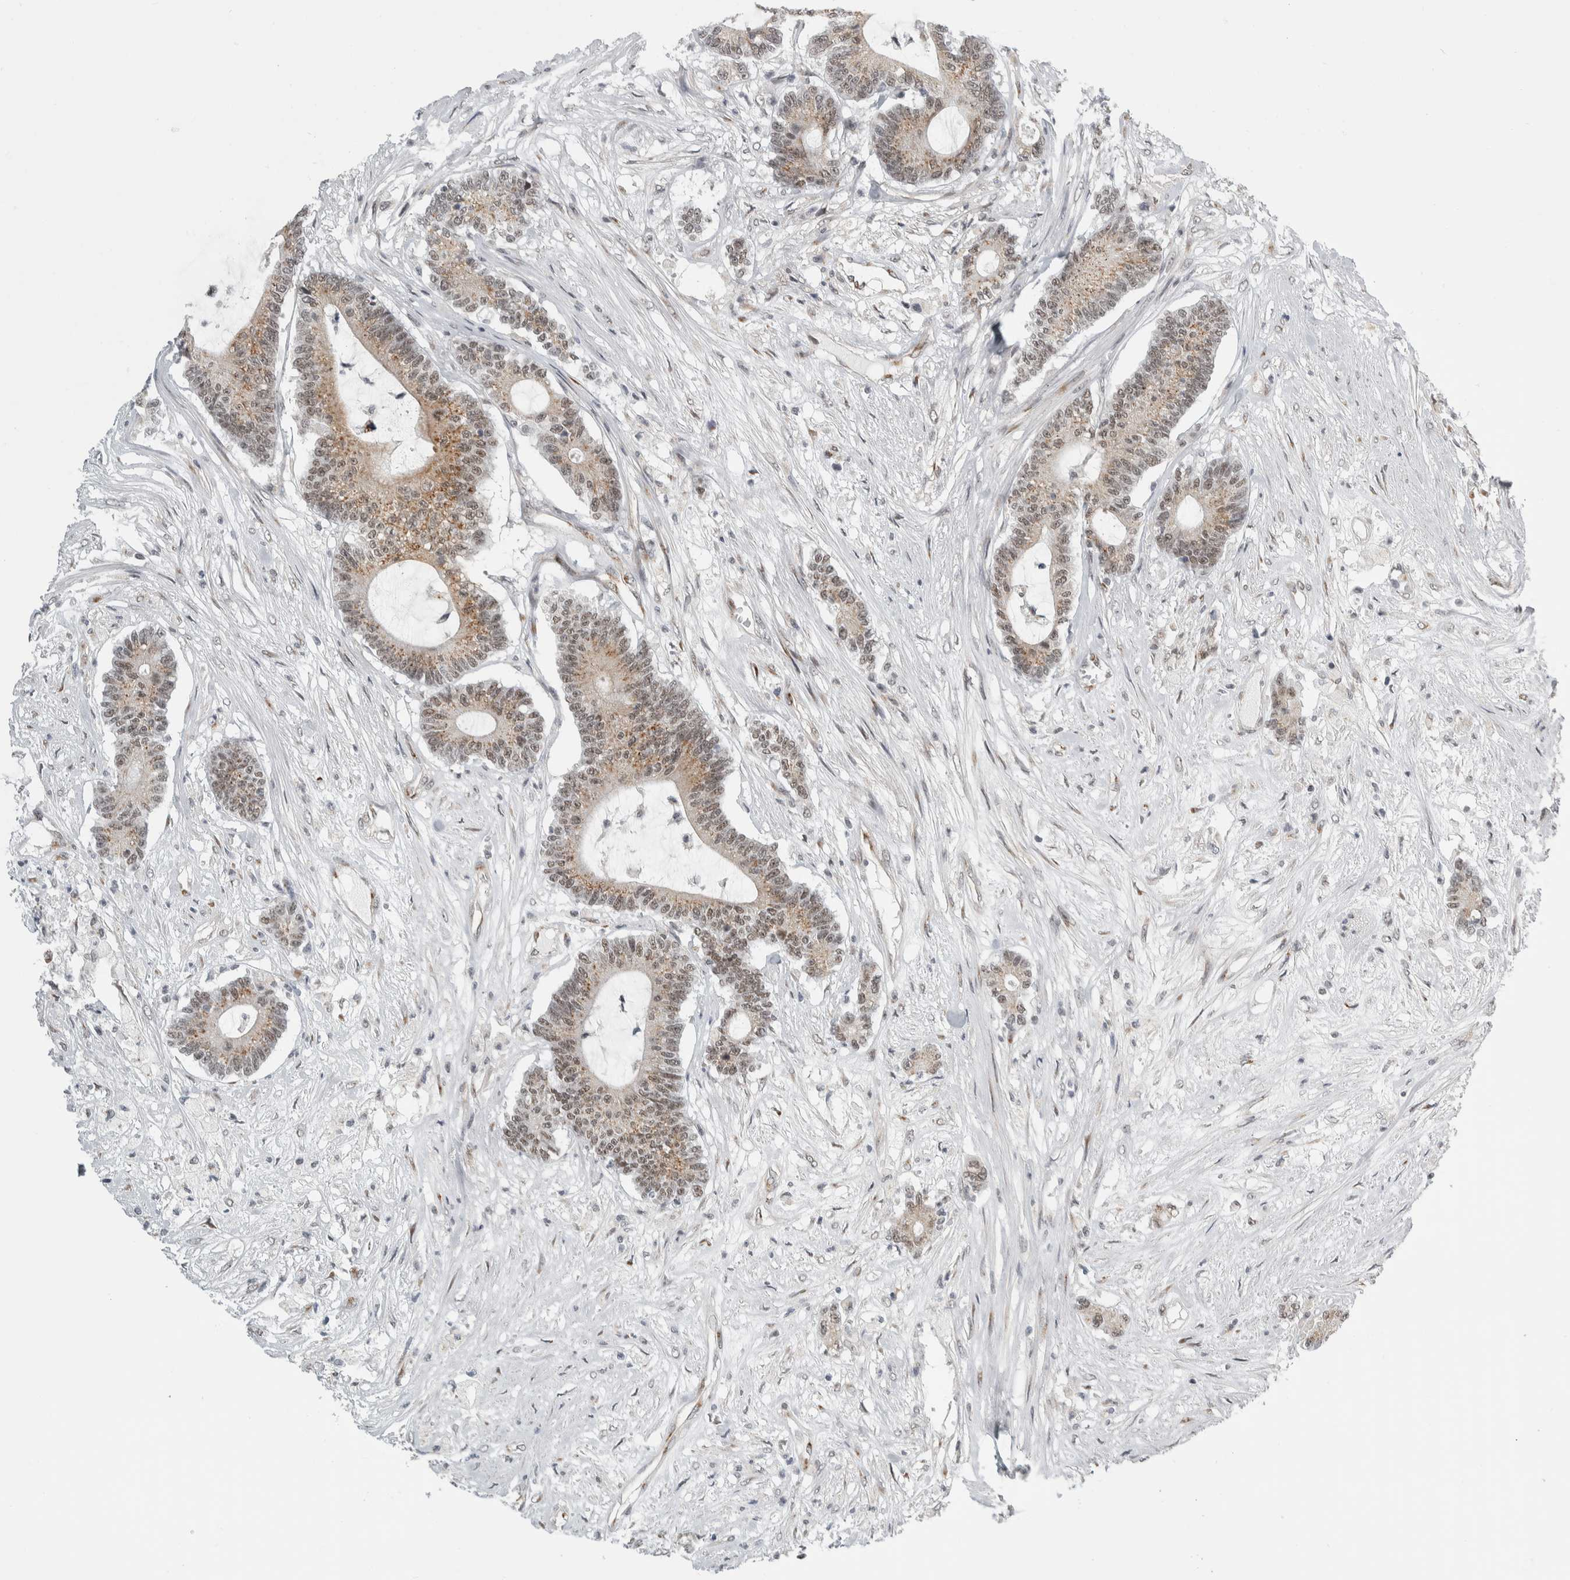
{"staining": {"intensity": "moderate", "quantity": ">75%", "location": "cytoplasmic/membranous,nuclear"}, "tissue": "colorectal cancer", "cell_type": "Tumor cells", "image_type": "cancer", "snomed": [{"axis": "morphology", "description": "Adenocarcinoma, NOS"}, {"axis": "topography", "description": "Colon"}], "caption": "This histopathology image reveals immunohistochemistry (IHC) staining of colorectal cancer, with medium moderate cytoplasmic/membranous and nuclear positivity in about >75% of tumor cells.", "gene": "ZMYND8", "patient": {"sex": "female", "age": 84}}